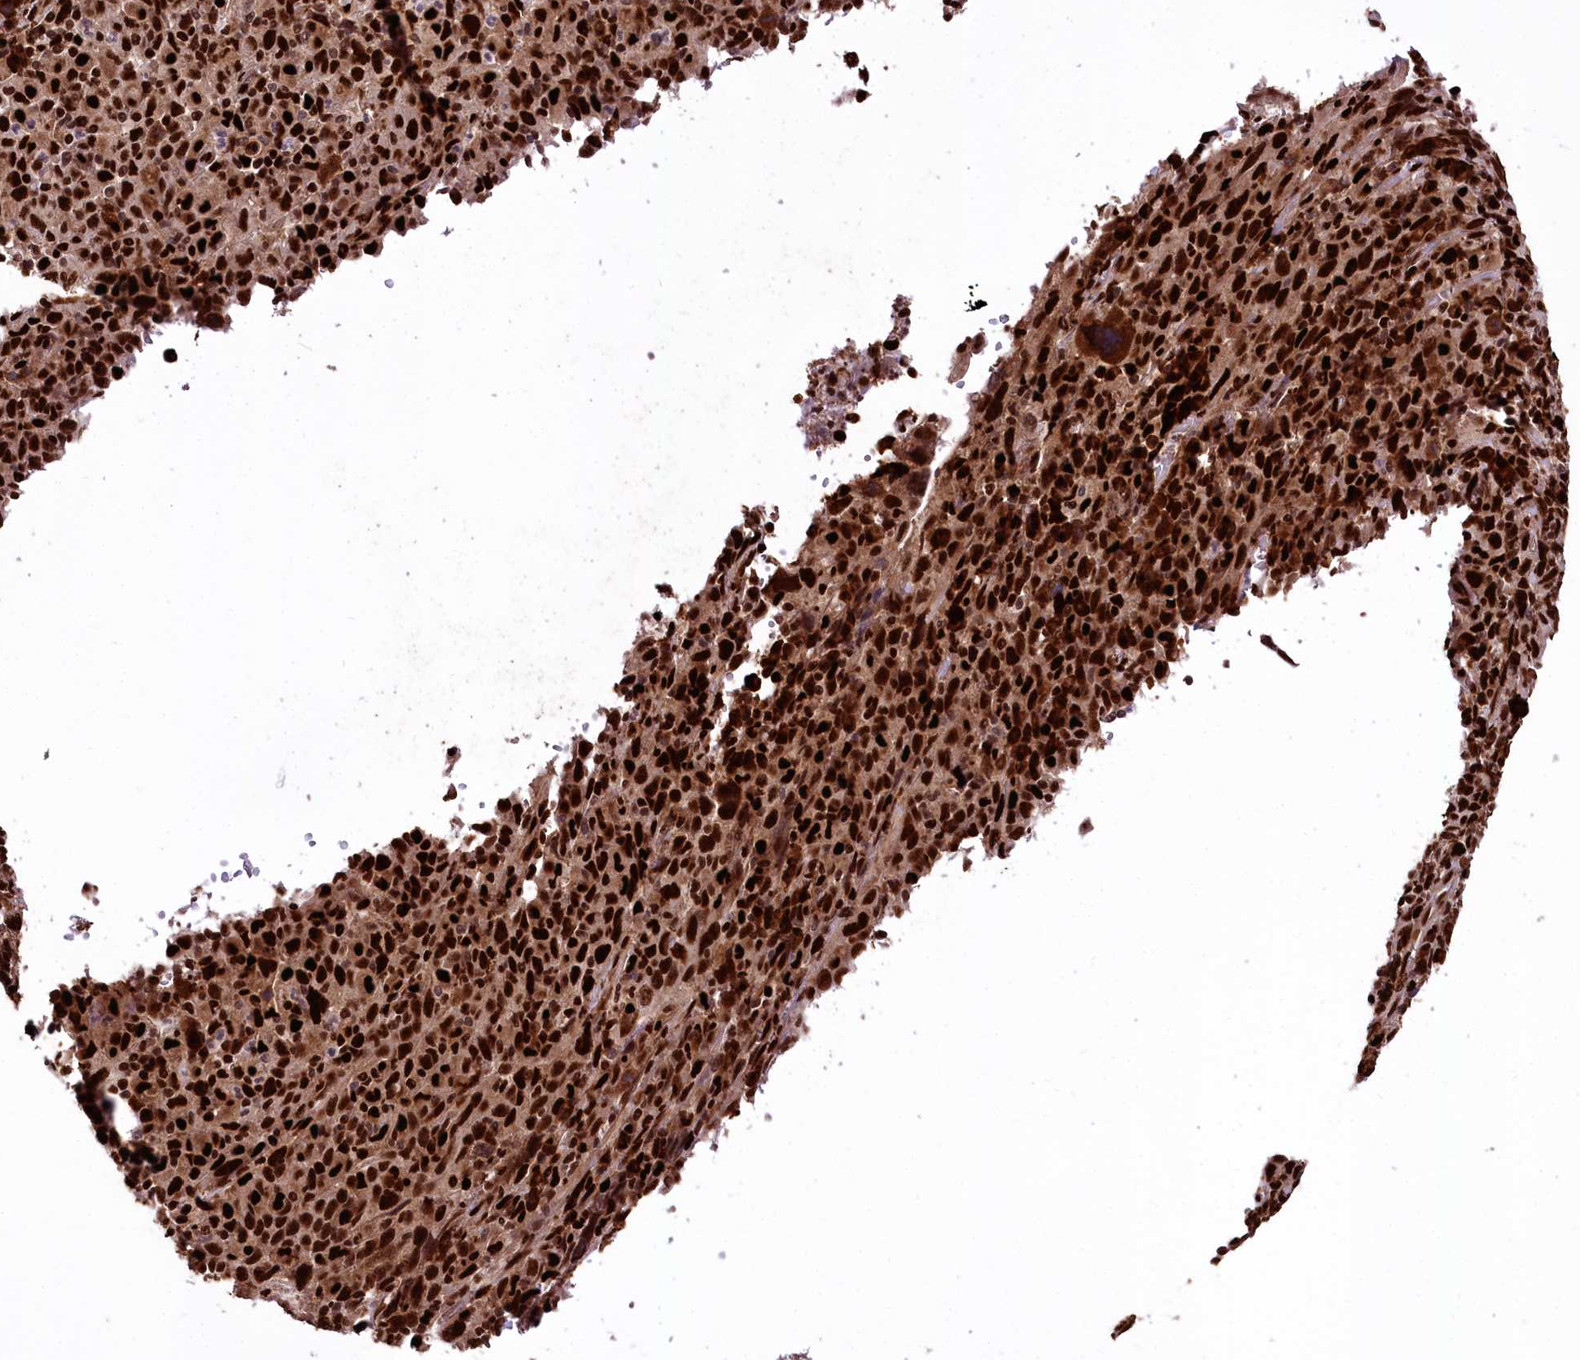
{"staining": {"intensity": "strong", "quantity": ">75%", "location": "cytoplasmic/membranous,nuclear"}, "tissue": "cervical cancer", "cell_type": "Tumor cells", "image_type": "cancer", "snomed": [{"axis": "morphology", "description": "Squamous cell carcinoma, NOS"}, {"axis": "topography", "description": "Cervix"}], "caption": "Protein staining shows strong cytoplasmic/membranous and nuclear positivity in about >75% of tumor cells in squamous cell carcinoma (cervical).", "gene": "FIGN", "patient": {"sex": "female", "age": 46}}